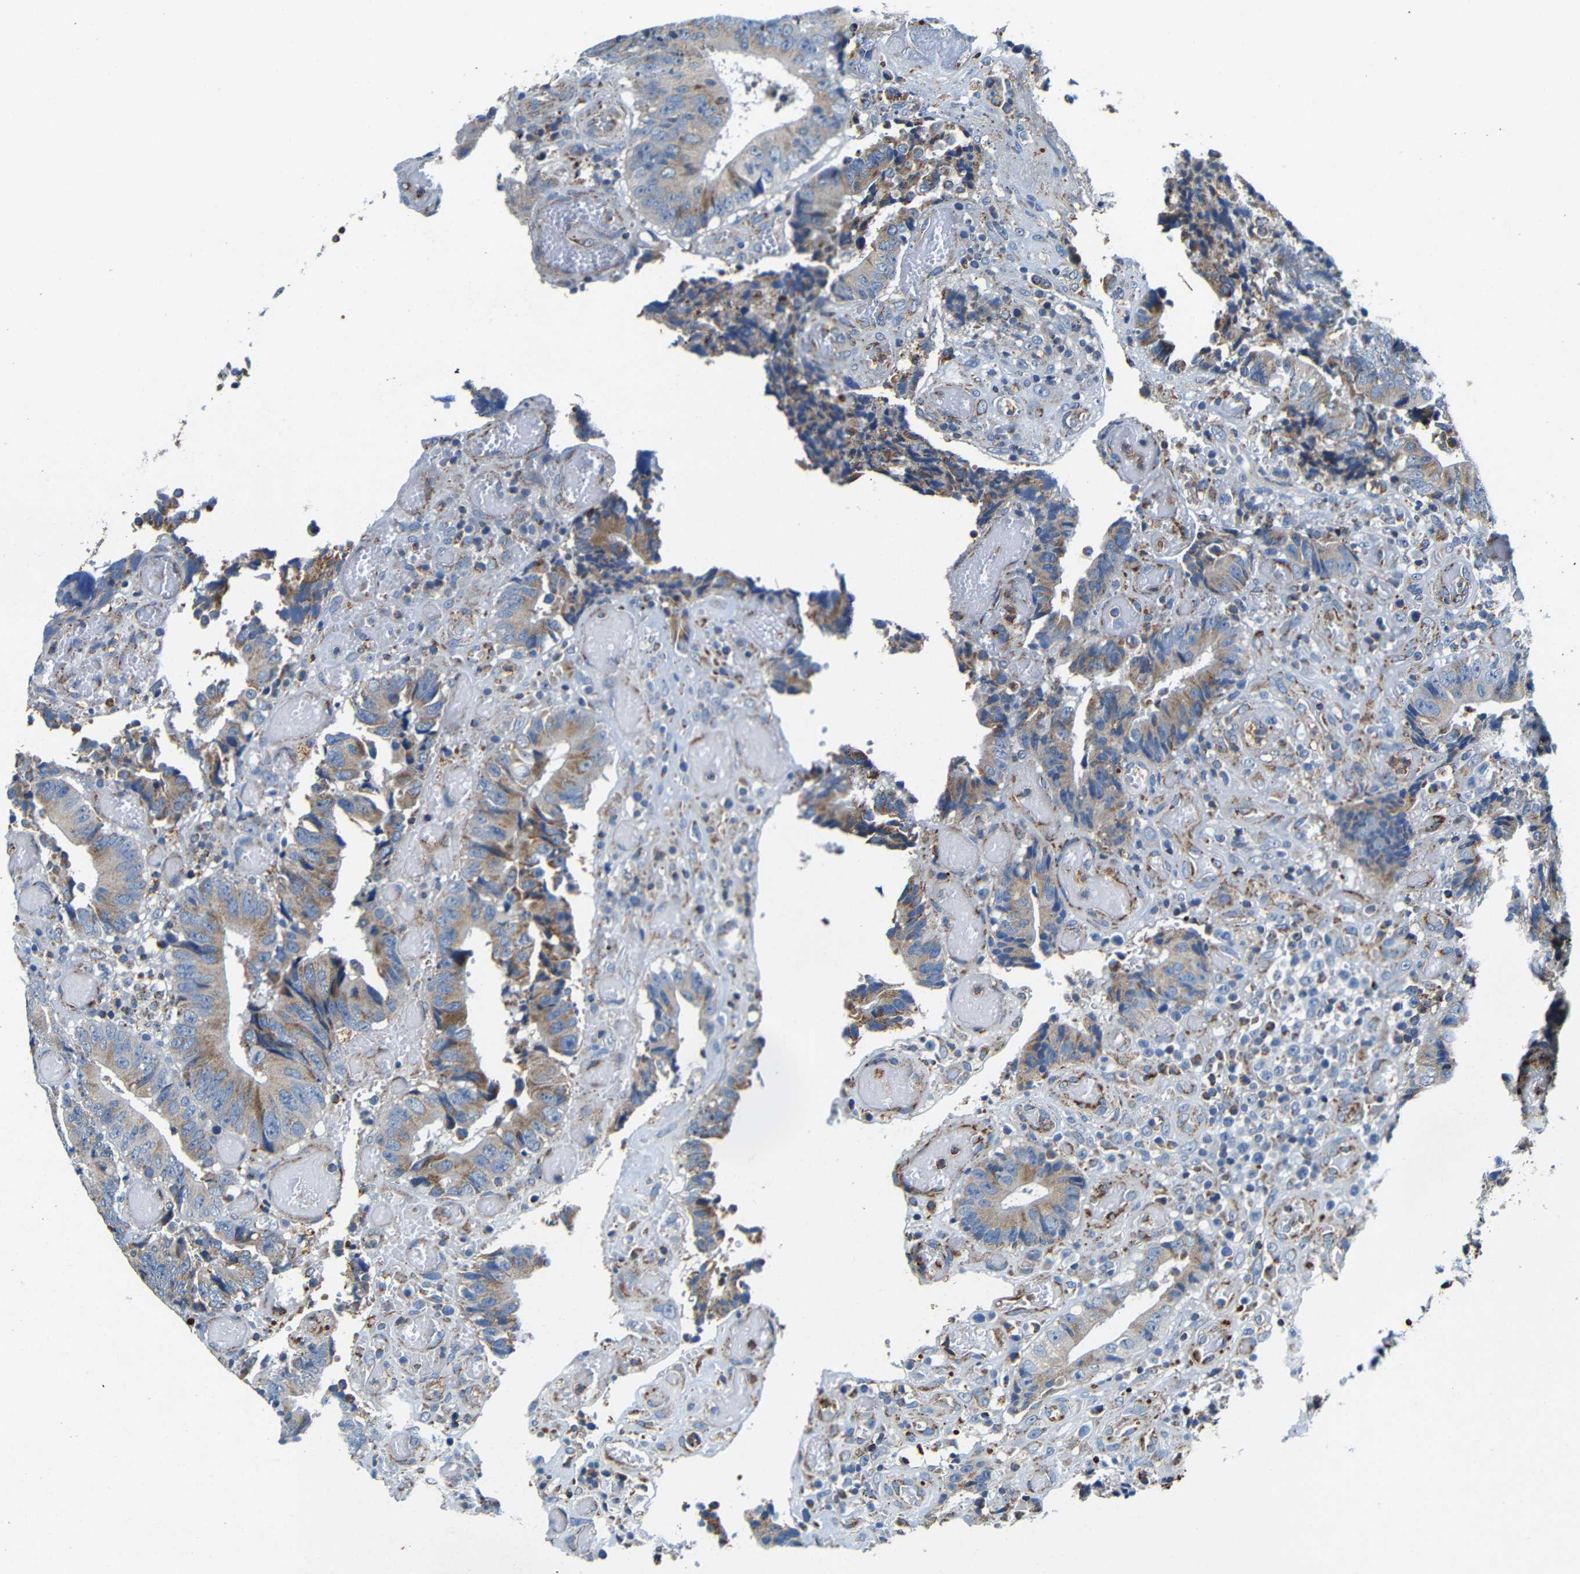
{"staining": {"intensity": "moderate", "quantity": ">75%", "location": "cytoplasmic/membranous"}, "tissue": "colorectal cancer", "cell_type": "Tumor cells", "image_type": "cancer", "snomed": [{"axis": "morphology", "description": "Adenocarcinoma, NOS"}, {"axis": "topography", "description": "Rectum"}], "caption": "This image displays immunohistochemistry staining of human colorectal cancer, with medium moderate cytoplasmic/membranous positivity in approximately >75% of tumor cells.", "gene": "GALNT18", "patient": {"sex": "female", "age": 65}}